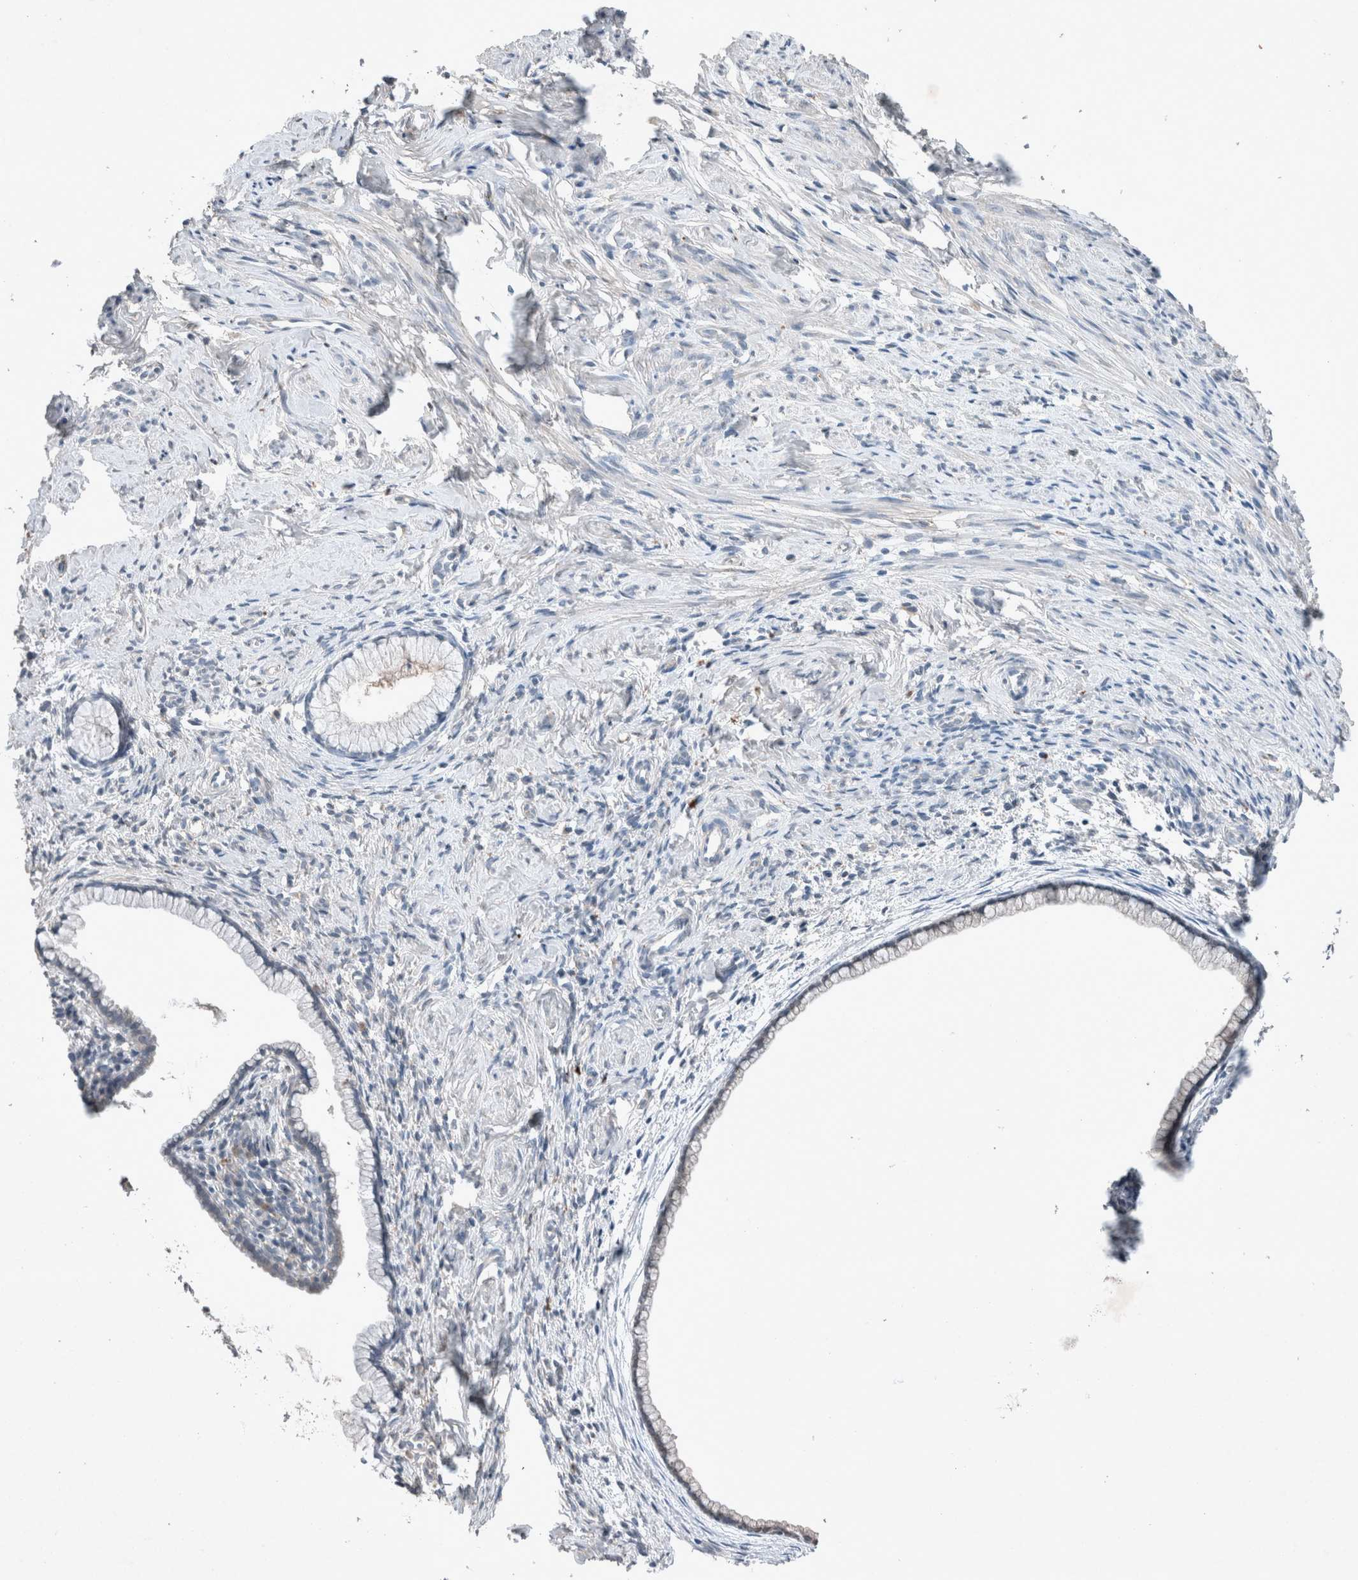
{"staining": {"intensity": "negative", "quantity": "none", "location": "none"}, "tissue": "cervix", "cell_type": "Glandular cells", "image_type": "normal", "snomed": [{"axis": "morphology", "description": "Normal tissue, NOS"}, {"axis": "topography", "description": "Cervix"}], "caption": "Immunohistochemistry of benign human cervix shows no staining in glandular cells.", "gene": "UGCG", "patient": {"sex": "female", "age": 75}}